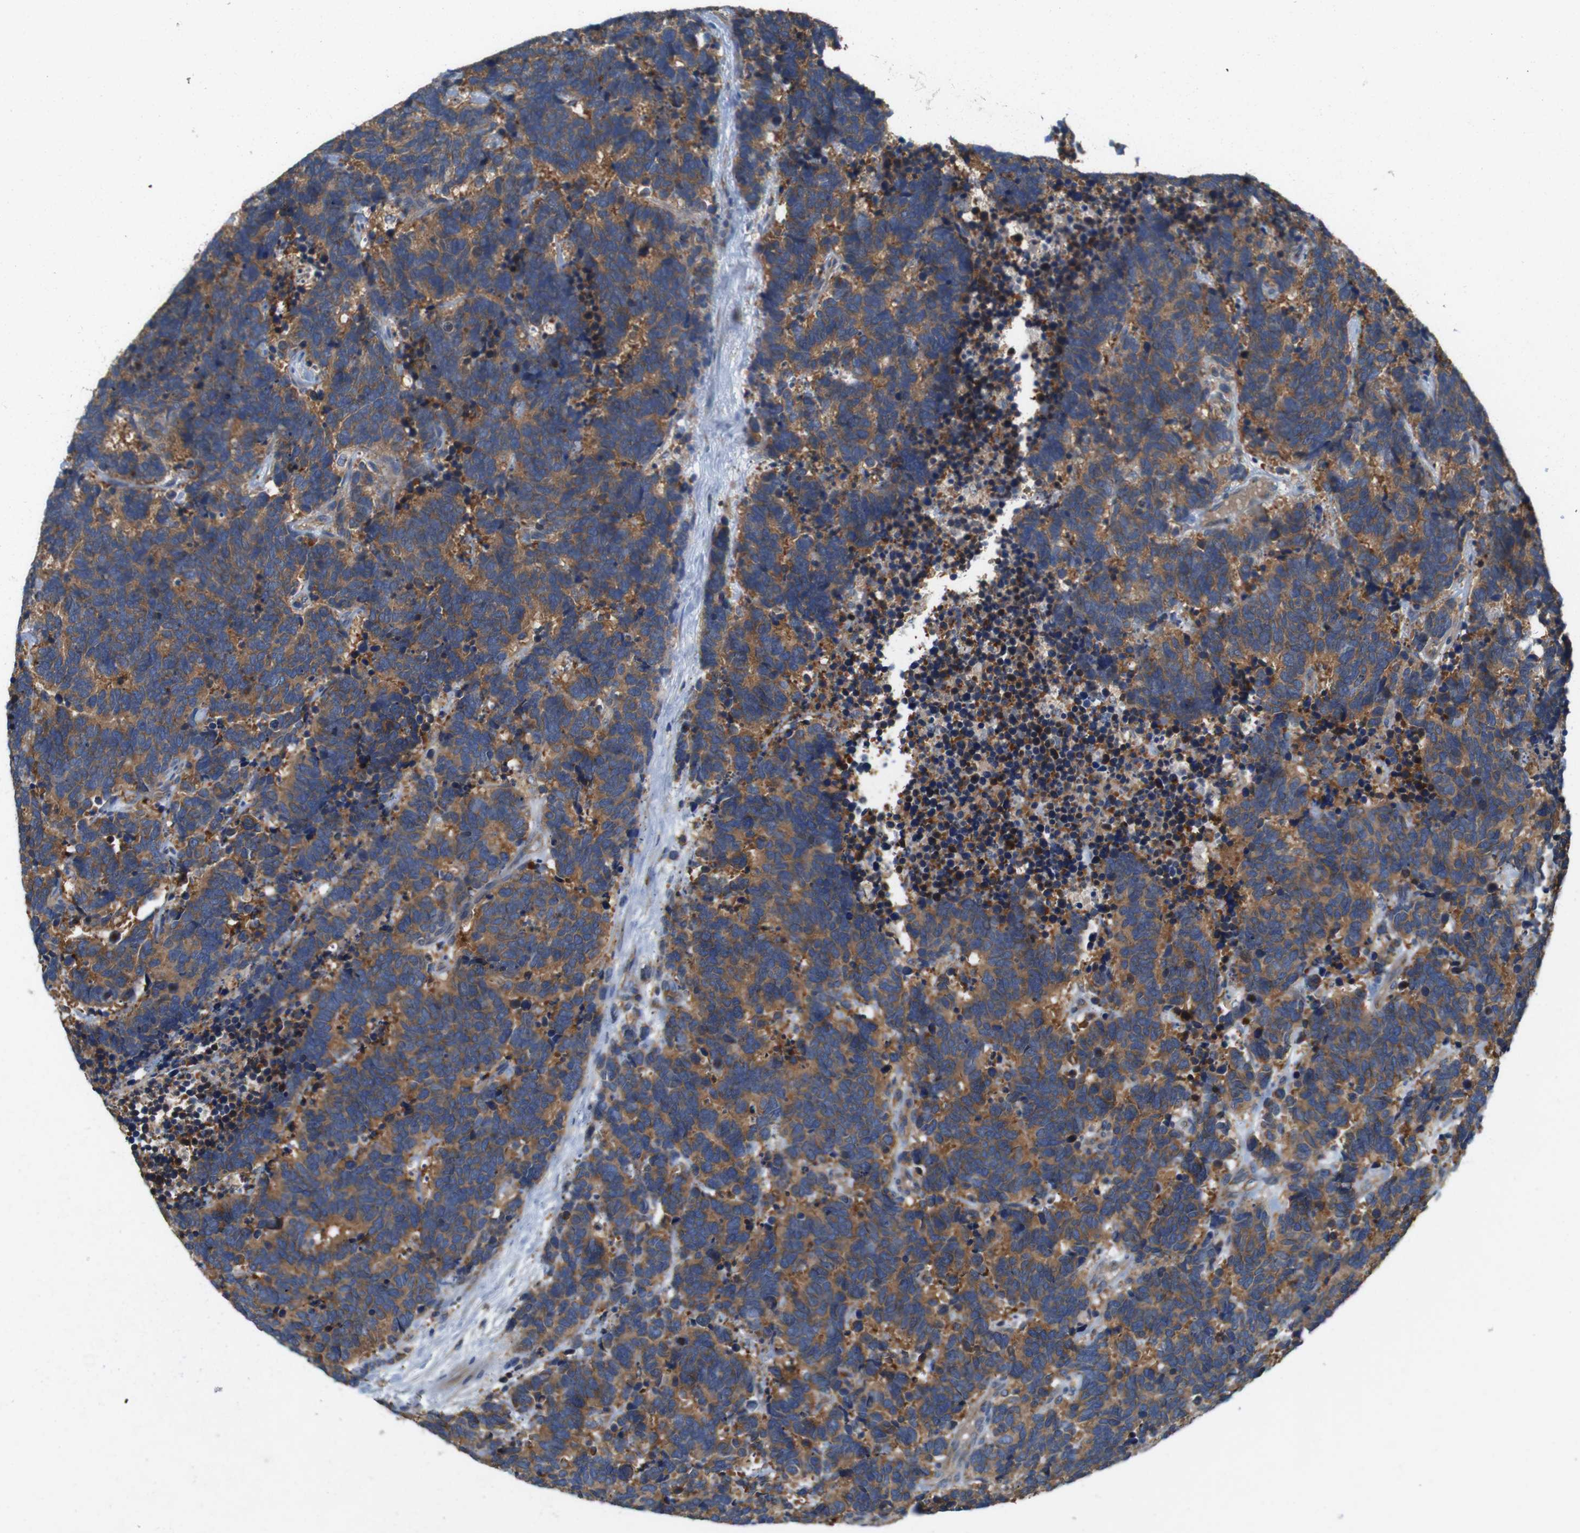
{"staining": {"intensity": "moderate", "quantity": ">75%", "location": "cytoplasmic/membranous"}, "tissue": "carcinoid", "cell_type": "Tumor cells", "image_type": "cancer", "snomed": [{"axis": "morphology", "description": "Carcinoma, NOS"}, {"axis": "morphology", "description": "Carcinoid, malignant, NOS"}, {"axis": "topography", "description": "Urinary bladder"}], "caption": "The photomicrograph demonstrates staining of carcinoid, revealing moderate cytoplasmic/membranous protein expression (brown color) within tumor cells.", "gene": "DCTN1", "patient": {"sex": "male", "age": 57}}